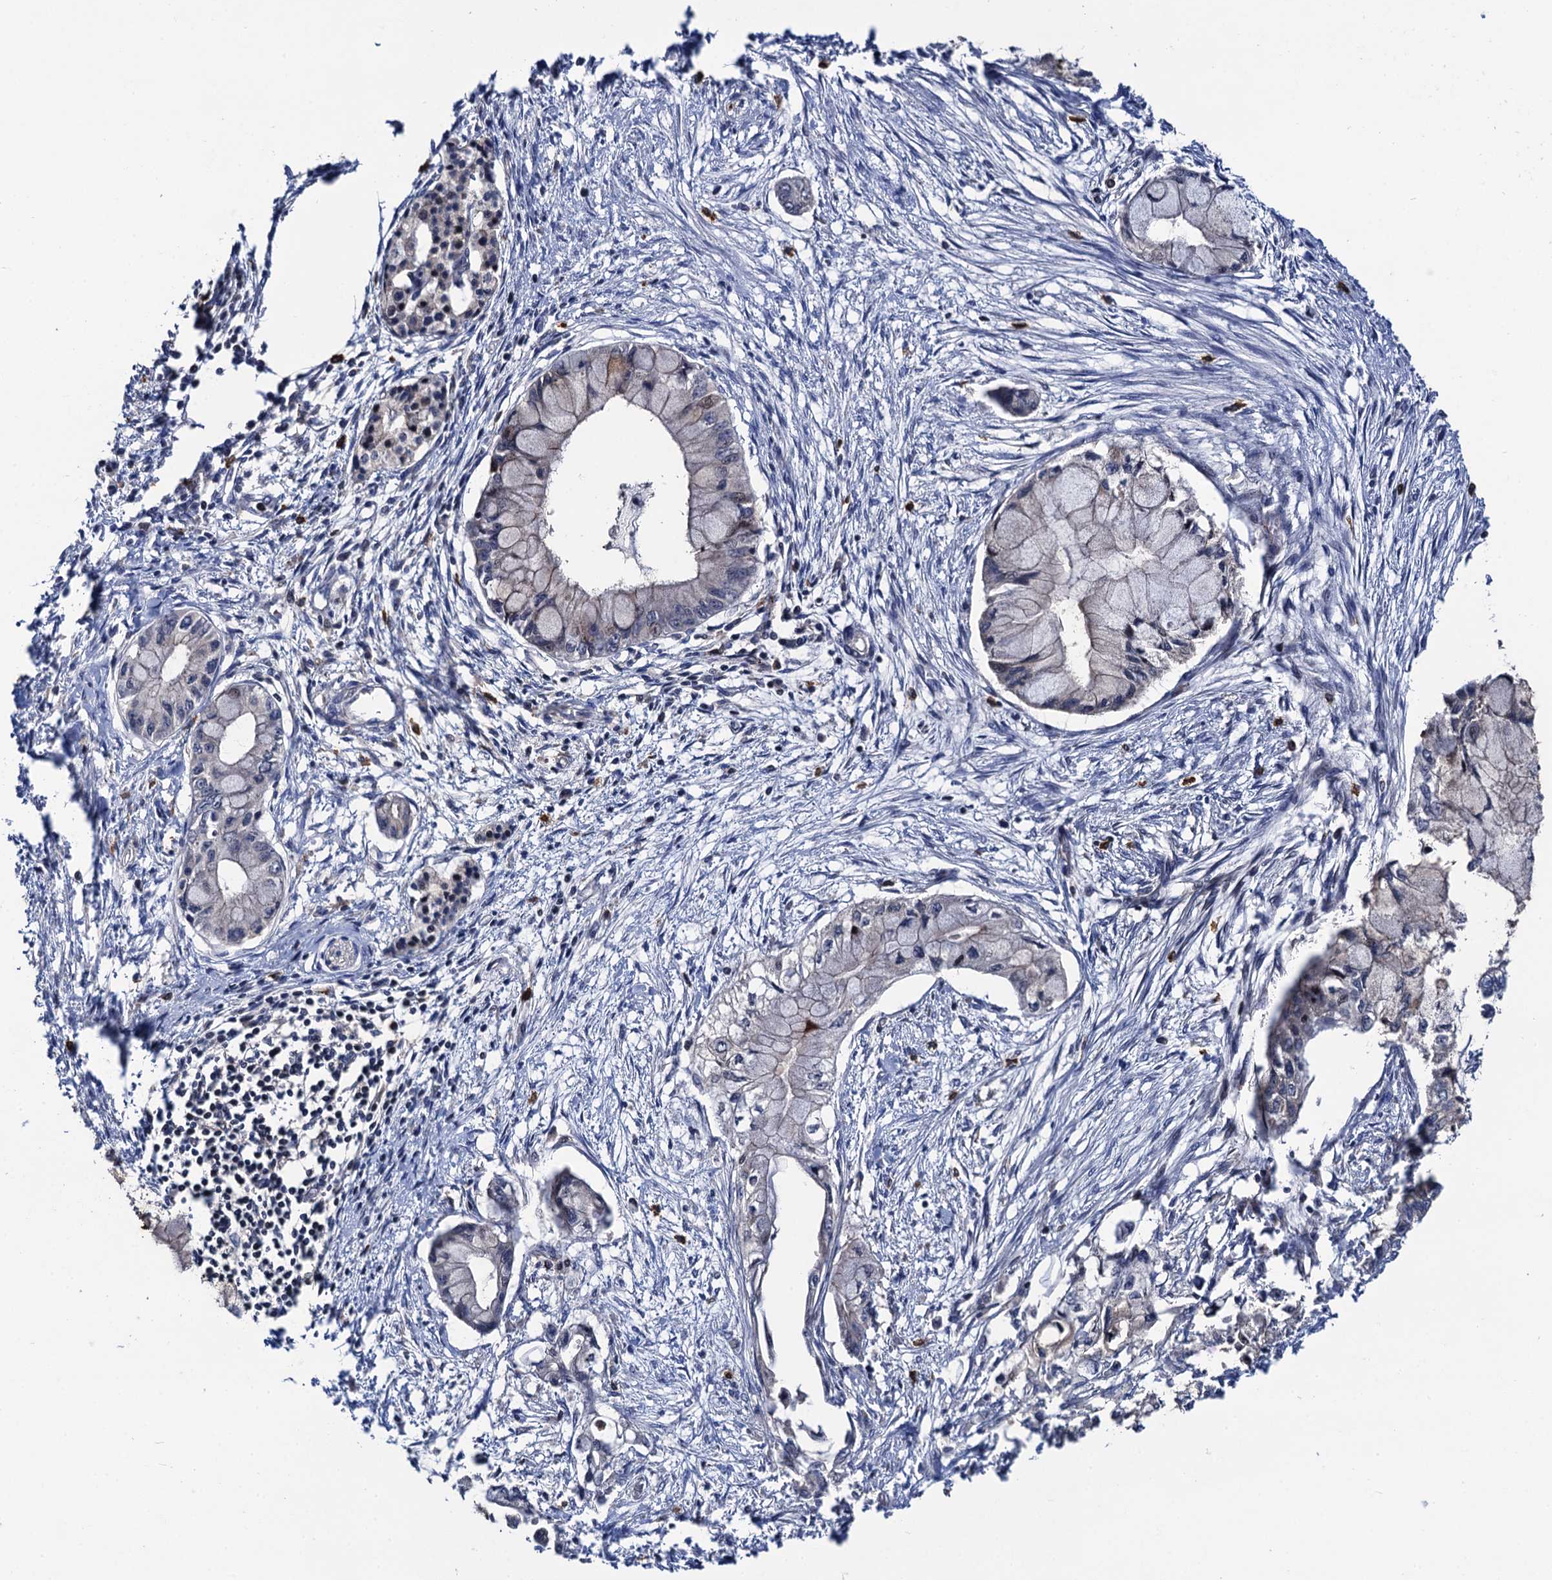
{"staining": {"intensity": "negative", "quantity": "none", "location": "none"}, "tissue": "pancreatic cancer", "cell_type": "Tumor cells", "image_type": "cancer", "snomed": [{"axis": "morphology", "description": "Adenocarcinoma, NOS"}, {"axis": "topography", "description": "Pancreas"}], "caption": "An image of adenocarcinoma (pancreatic) stained for a protein reveals no brown staining in tumor cells.", "gene": "KXD1", "patient": {"sex": "male", "age": 48}}